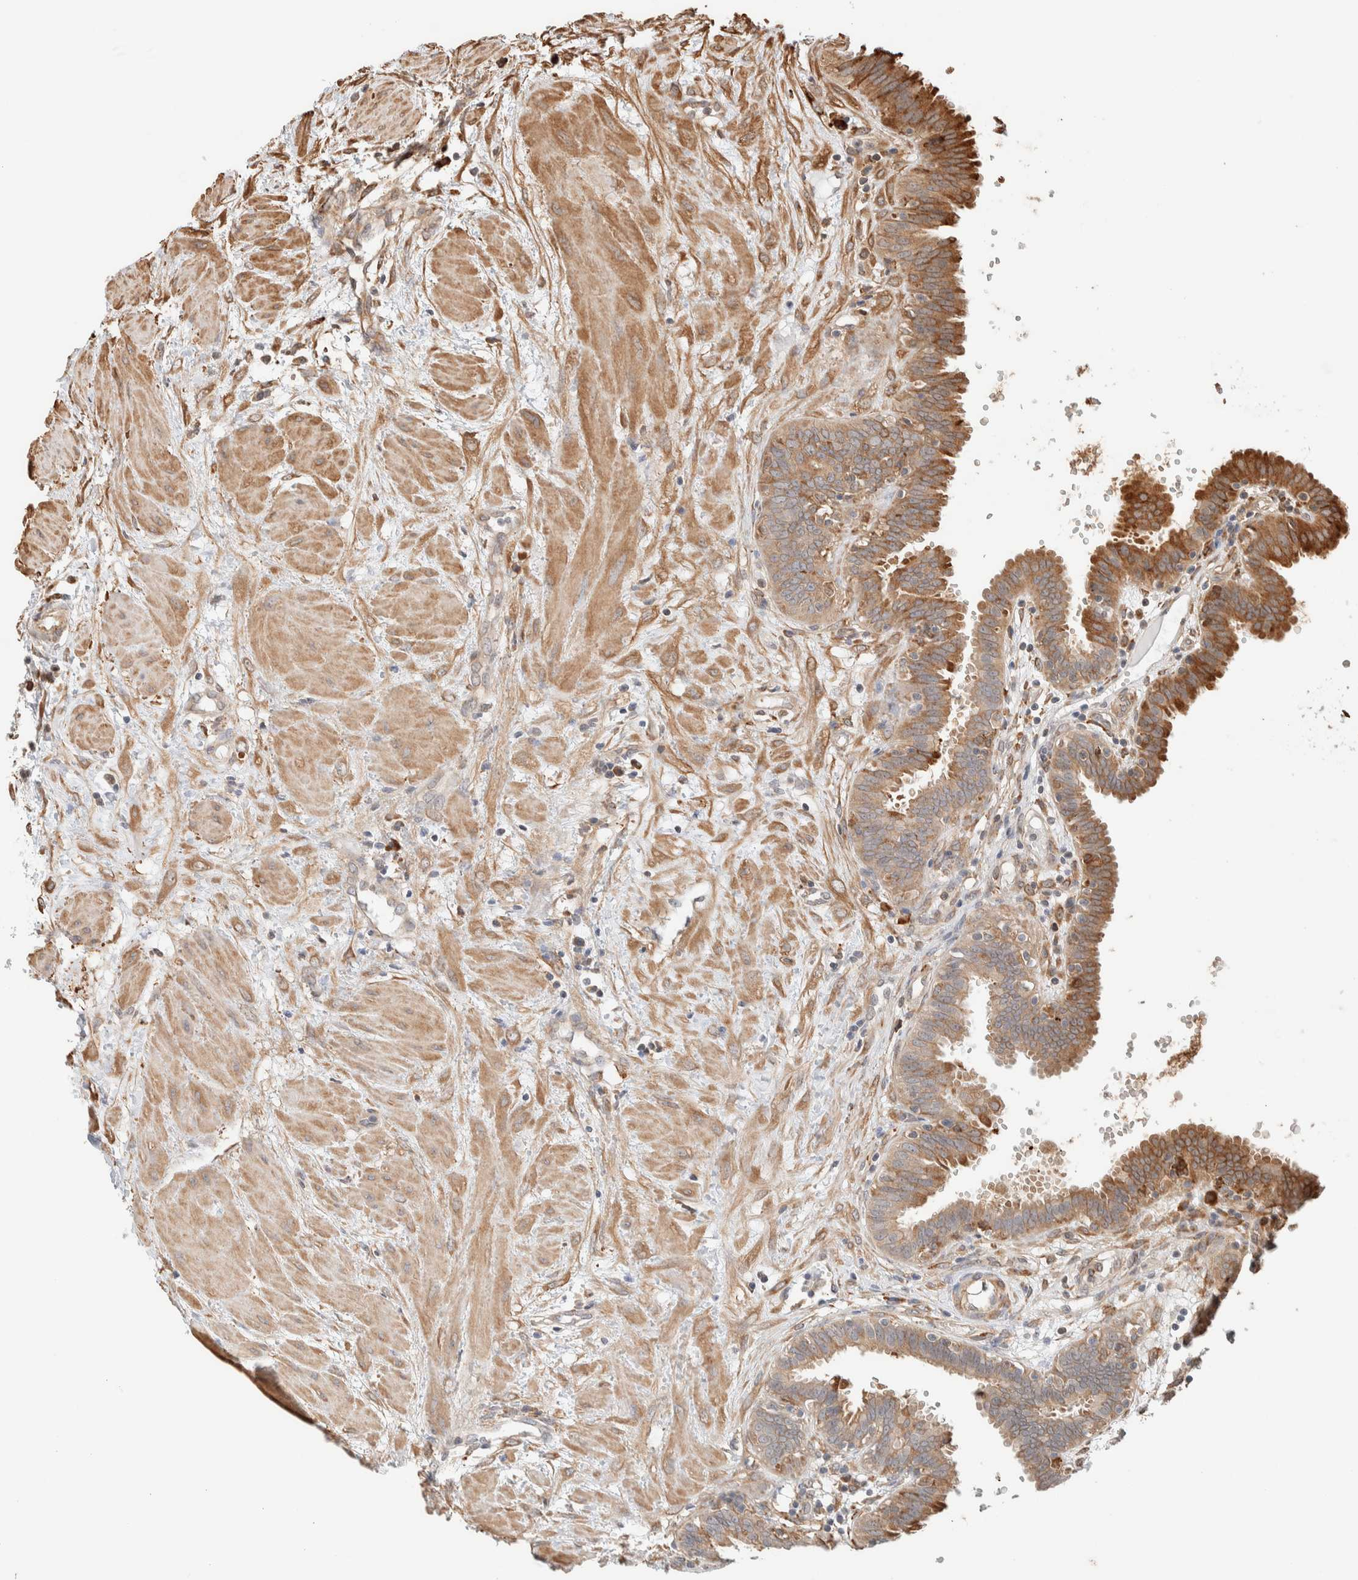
{"staining": {"intensity": "moderate", "quantity": ">75%", "location": "cytoplasmic/membranous"}, "tissue": "fallopian tube", "cell_type": "Glandular cells", "image_type": "normal", "snomed": [{"axis": "morphology", "description": "Normal tissue, NOS"}, {"axis": "topography", "description": "Fallopian tube"}, {"axis": "topography", "description": "Placenta"}], "caption": "Protein expression by immunohistochemistry (IHC) demonstrates moderate cytoplasmic/membranous expression in approximately >75% of glandular cells in benign fallopian tube.", "gene": "INTS1", "patient": {"sex": "female", "age": 32}}